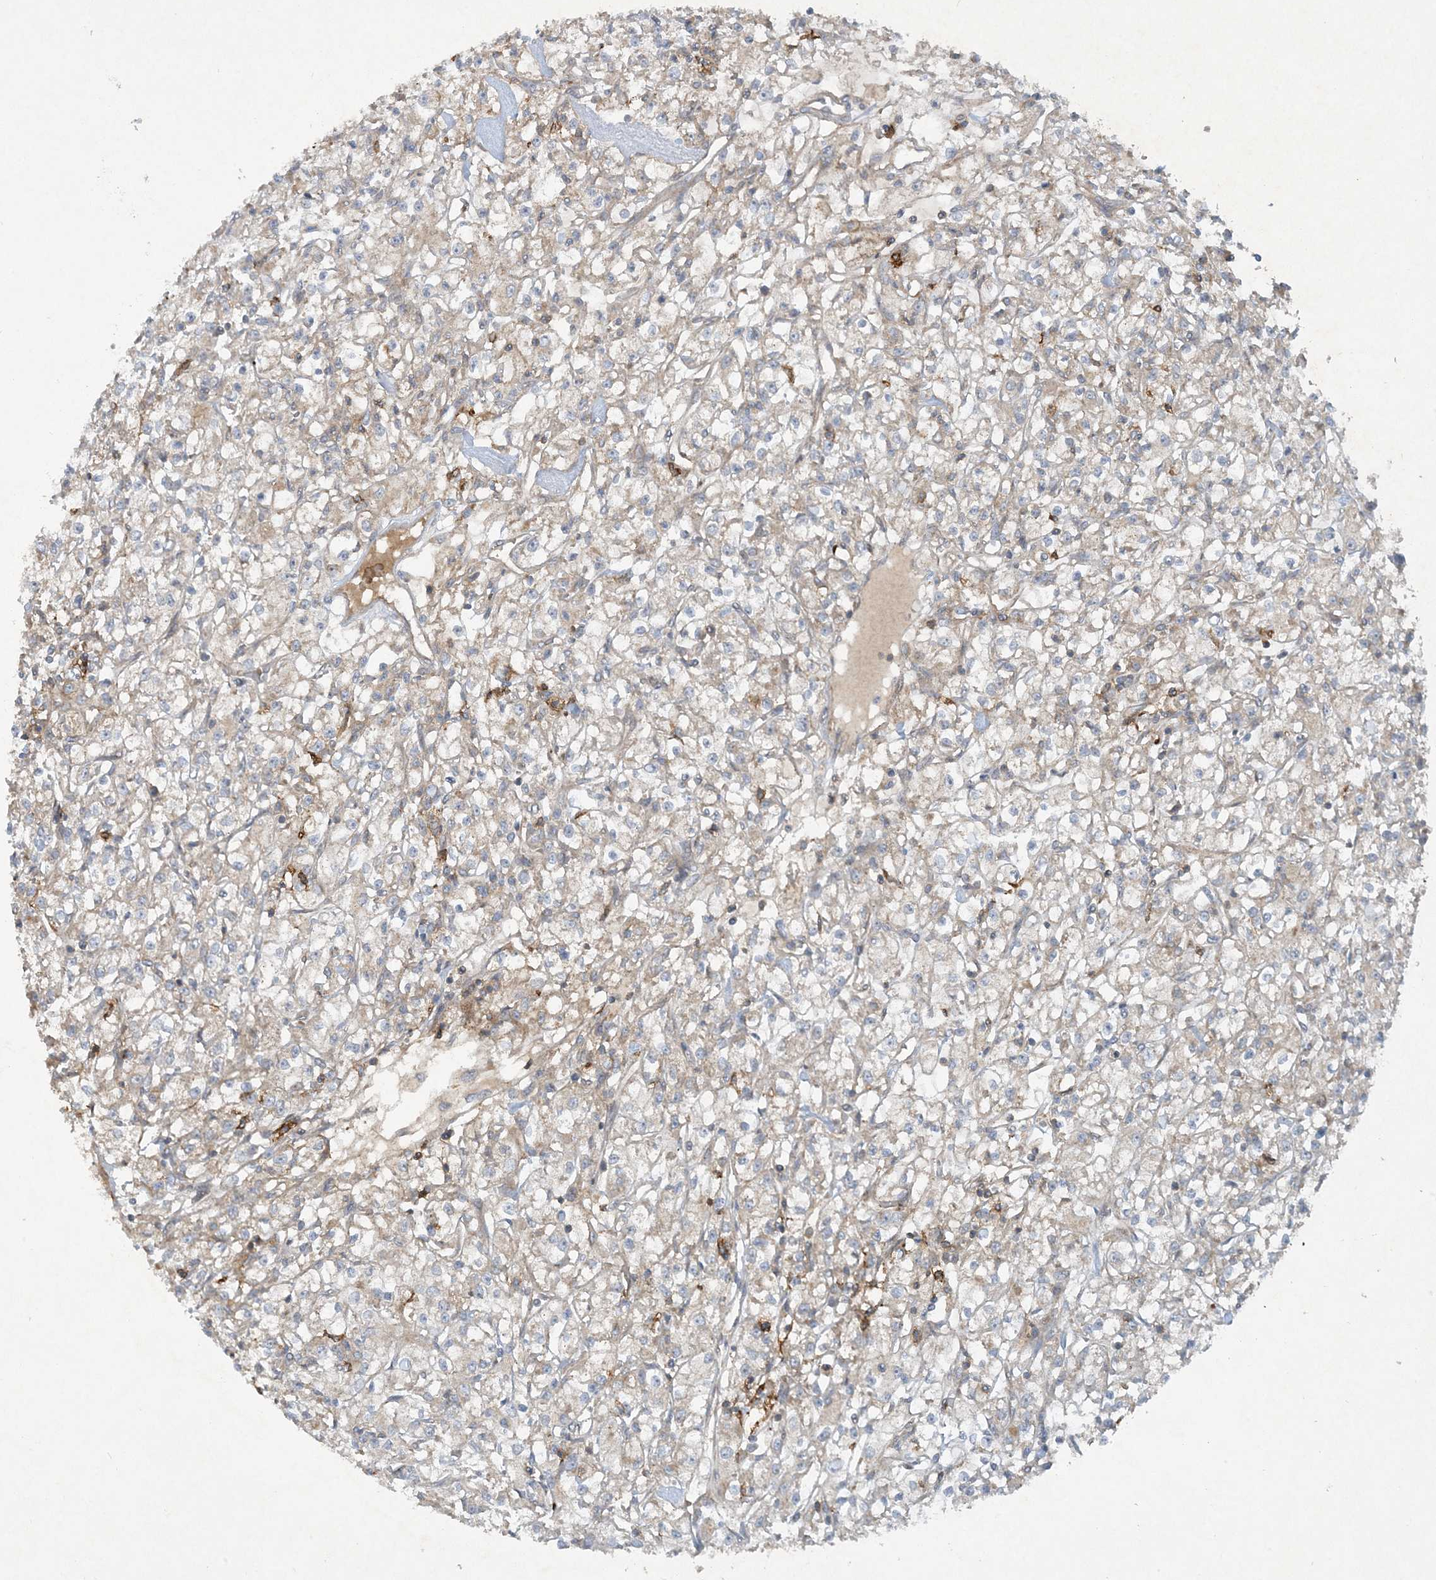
{"staining": {"intensity": "weak", "quantity": "25%-75%", "location": "cytoplasmic/membranous"}, "tissue": "renal cancer", "cell_type": "Tumor cells", "image_type": "cancer", "snomed": [{"axis": "morphology", "description": "Adenocarcinoma, NOS"}, {"axis": "topography", "description": "Kidney"}], "caption": "Immunohistochemical staining of human adenocarcinoma (renal) demonstrates weak cytoplasmic/membranous protein positivity in about 25%-75% of tumor cells.", "gene": "STAM2", "patient": {"sex": "female", "age": 59}}